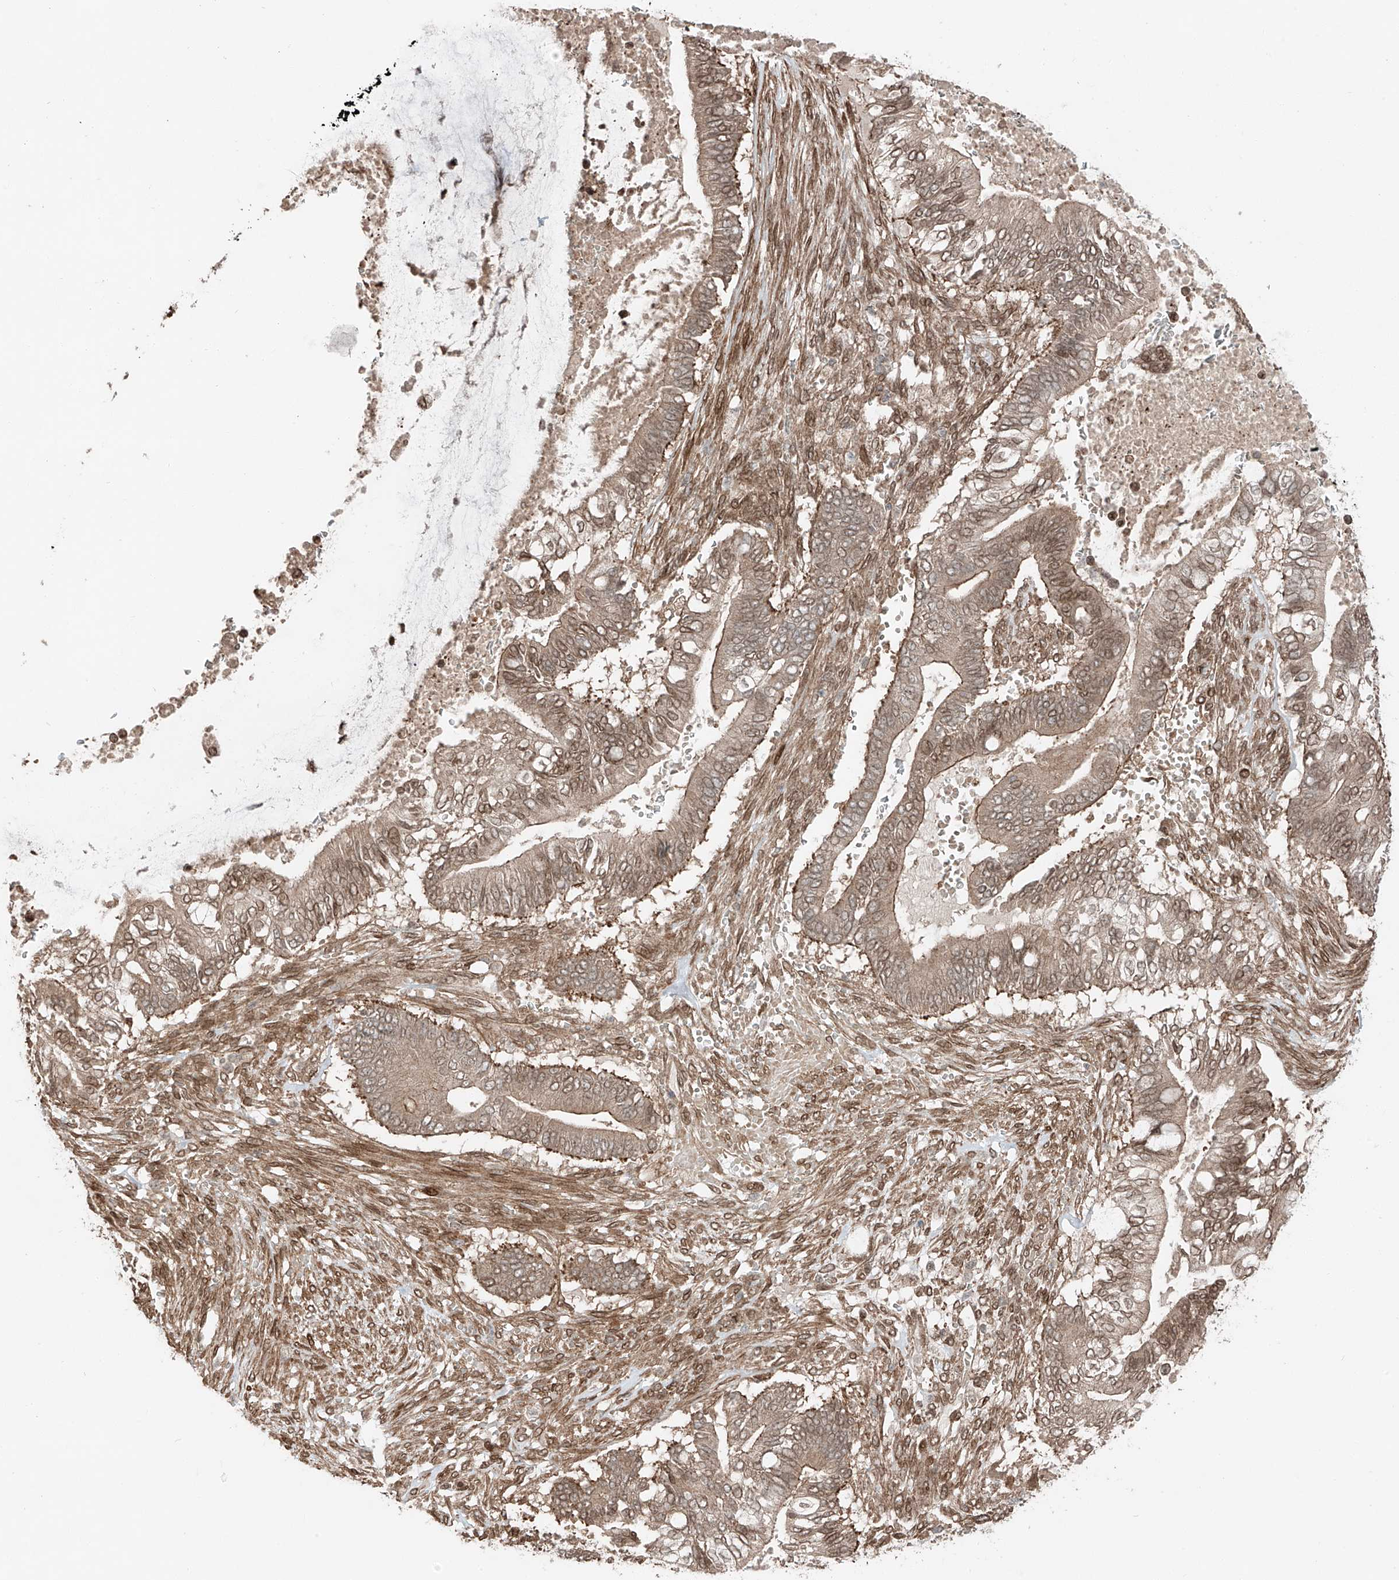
{"staining": {"intensity": "moderate", "quantity": ">75%", "location": "cytoplasmic/membranous,nuclear"}, "tissue": "pancreatic cancer", "cell_type": "Tumor cells", "image_type": "cancer", "snomed": [{"axis": "morphology", "description": "Adenocarcinoma, NOS"}, {"axis": "topography", "description": "Pancreas"}], "caption": "The photomicrograph demonstrates staining of pancreatic cancer, revealing moderate cytoplasmic/membranous and nuclear protein expression (brown color) within tumor cells. The staining is performed using DAB brown chromogen to label protein expression. The nuclei are counter-stained blue using hematoxylin.", "gene": "CEP162", "patient": {"sex": "male", "age": 68}}